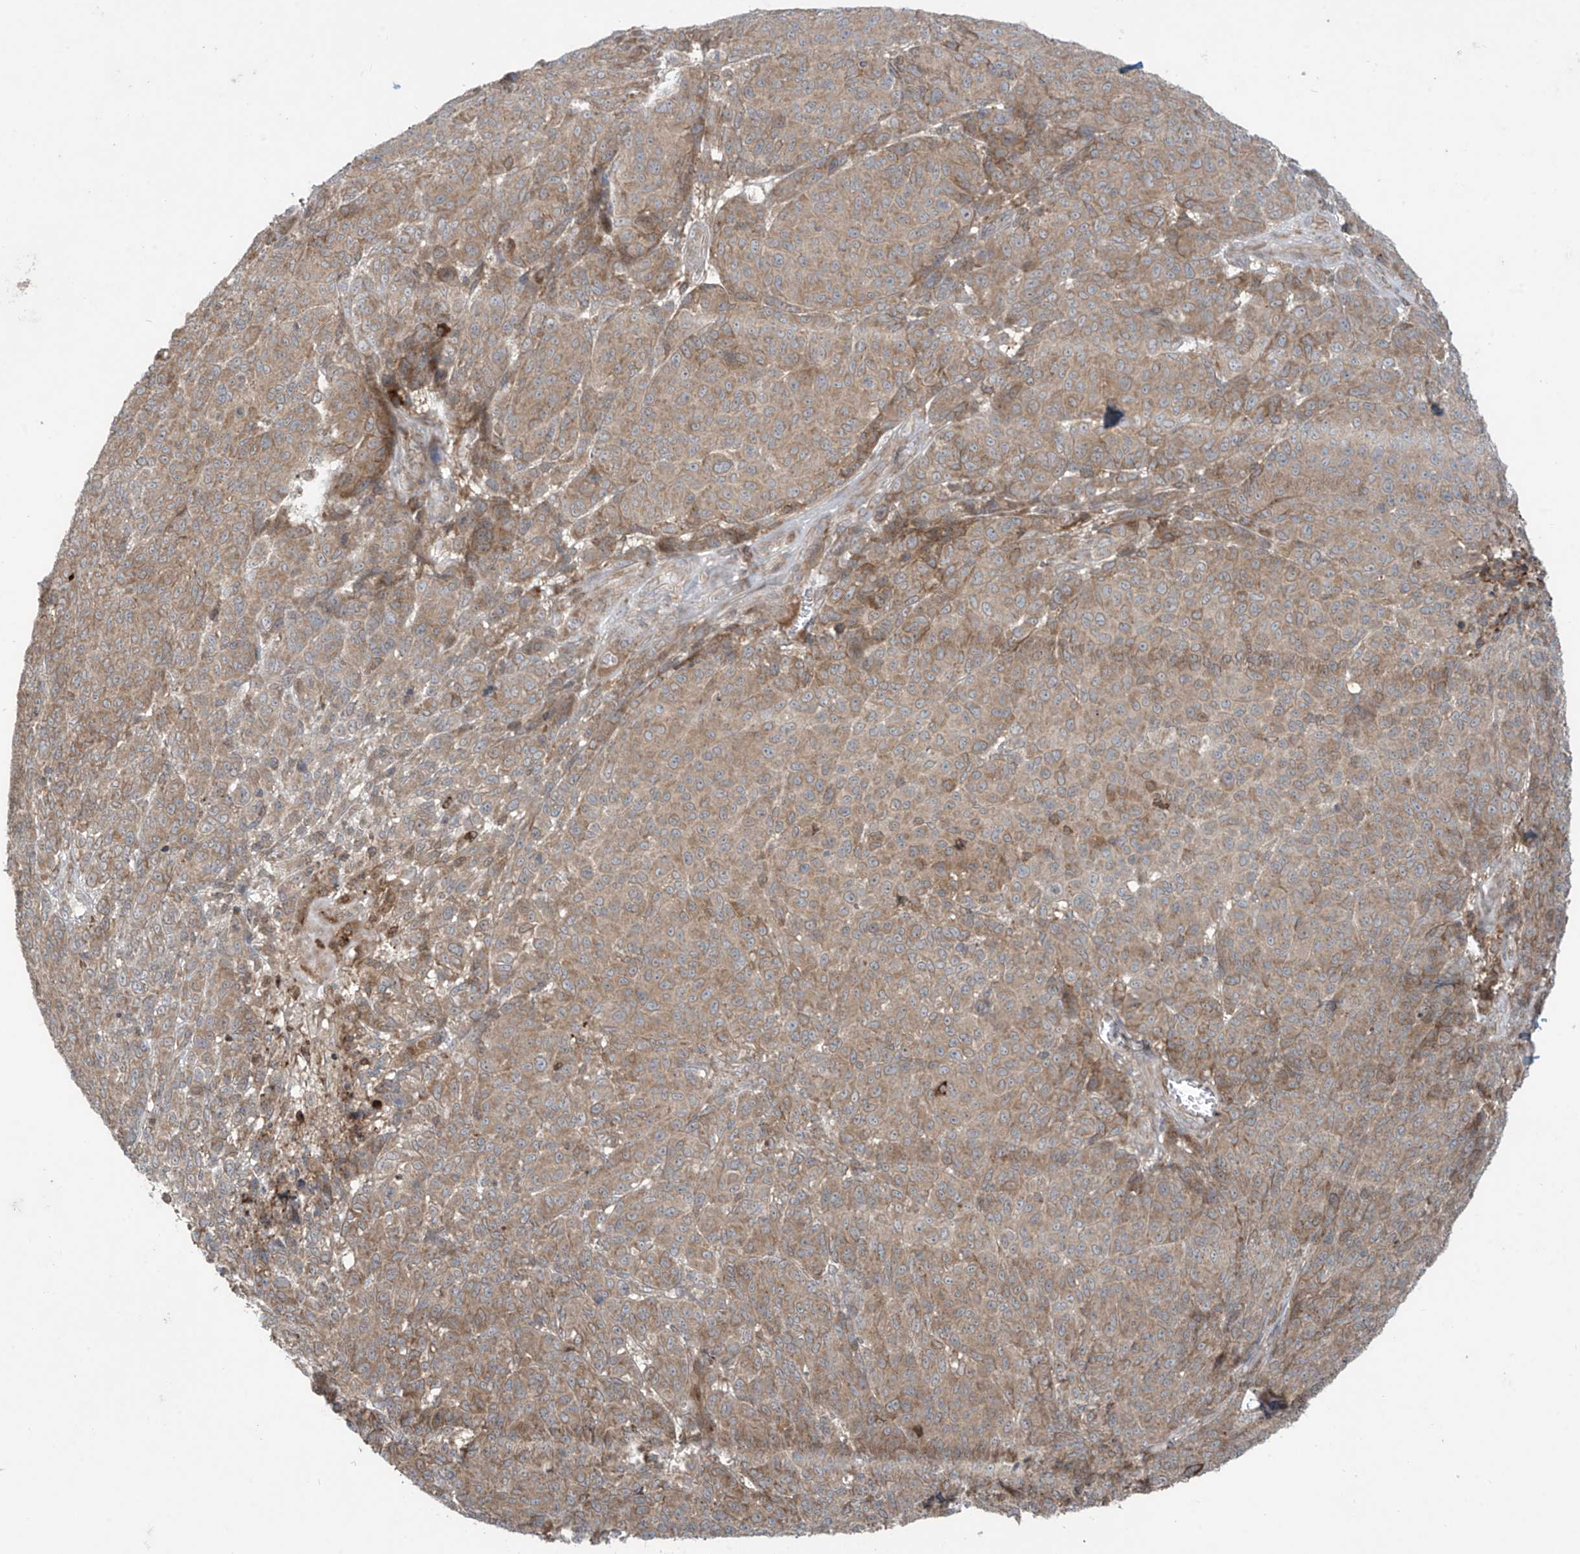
{"staining": {"intensity": "moderate", "quantity": ">75%", "location": "cytoplasmic/membranous"}, "tissue": "melanoma", "cell_type": "Tumor cells", "image_type": "cancer", "snomed": [{"axis": "morphology", "description": "Malignant melanoma, NOS"}, {"axis": "topography", "description": "Skin"}], "caption": "Approximately >75% of tumor cells in human melanoma exhibit moderate cytoplasmic/membranous protein positivity as visualized by brown immunohistochemical staining.", "gene": "PPAT", "patient": {"sex": "male", "age": 49}}